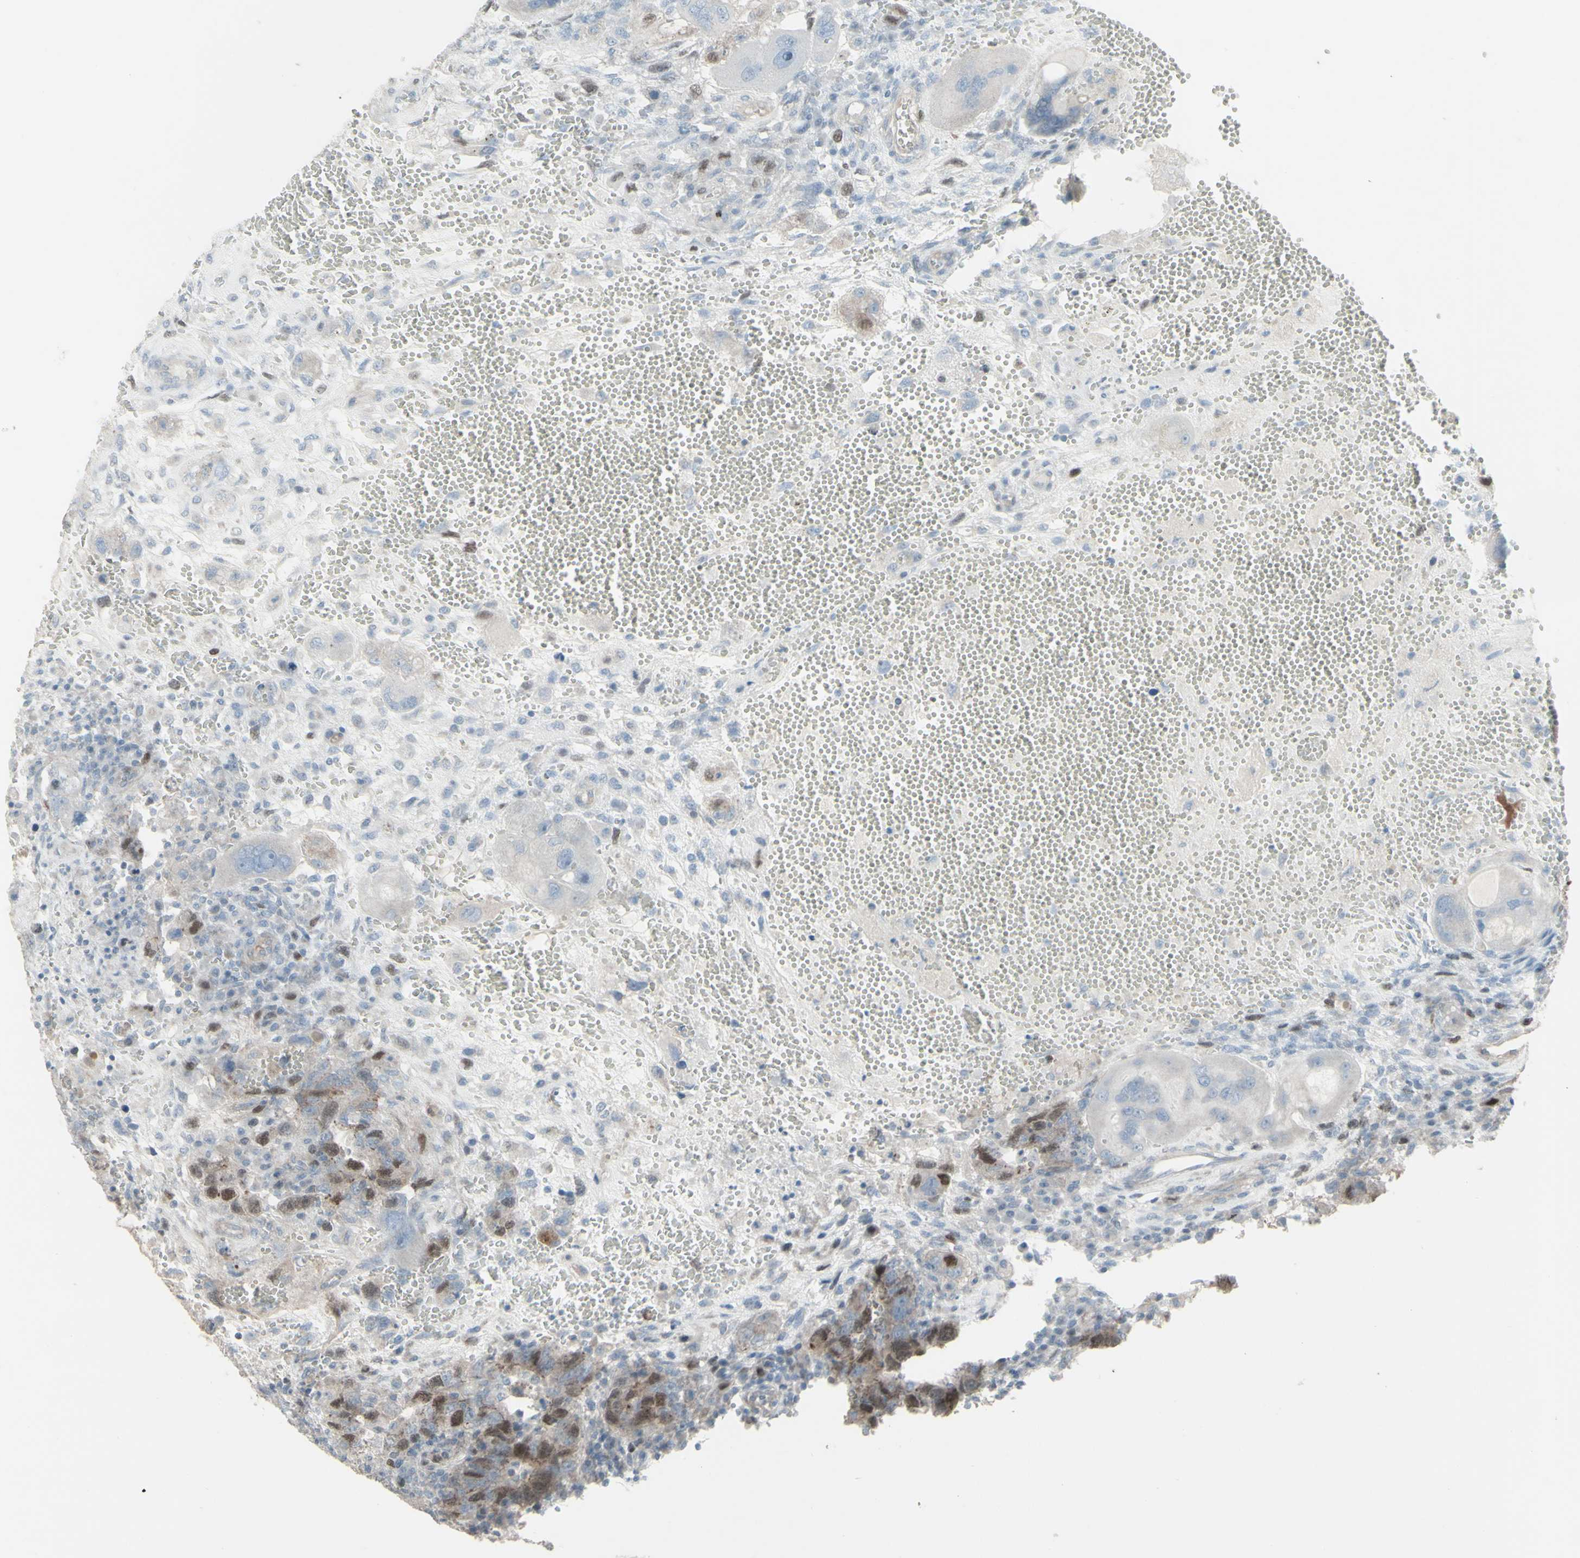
{"staining": {"intensity": "moderate", "quantity": "25%-75%", "location": "nuclear"}, "tissue": "testis cancer", "cell_type": "Tumor cells", "image_type": "cancer", "snomed": [{"axis": "morphology", "description": "Carcinoma, Embryonal, NOS"}, {"axis": "topography", "description": "Testis"}], "caption": "IHC (DAB) staining of testis cancer (embryonal carcinoma) displays moderate nuclear protein positivity in approximately 25%-75% of tumor cells. (DAB = brown stain, brightfield microscopy at high magnification).", "gene": "GMNN", "patient": {"sex": "male", "age": 26}}